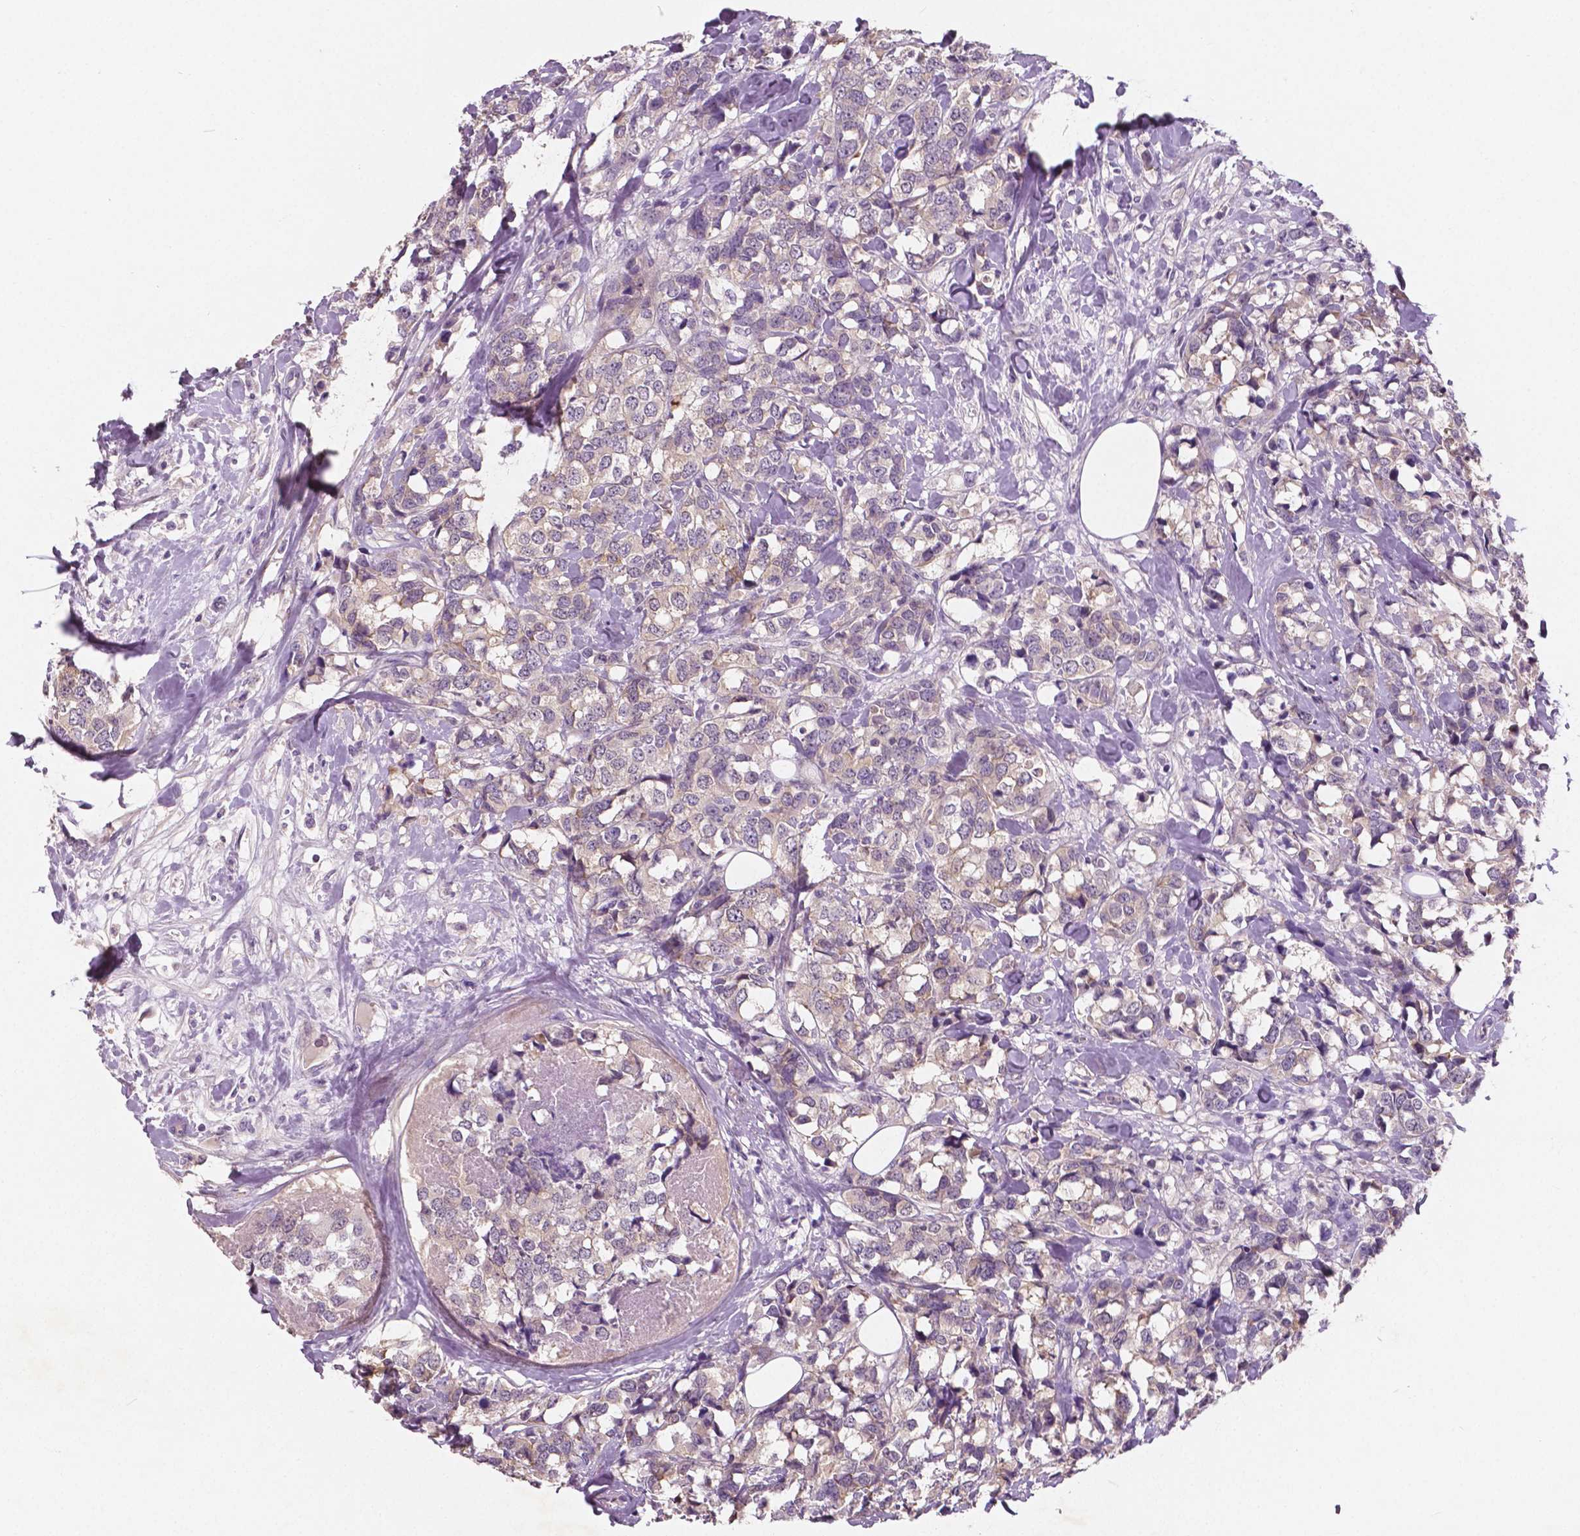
{"staining": {"intensity": "negative", "quantity": "none", "location": "none"}, "tissue": "breast cancer", "cell_type": "Tumor cells", "image_type": "cancer", "snomed": [{"axis": "morphology", "description": "Lobular carcinoma"}, {"axis": "topography", "description": "Breast"}], "caption": "A high-resolution histopathology image shows immunohistochemistry staining of lobular carcinoma (breast), which displays no significant staining in tumor cells.", "gene": "LSM14B", "patient": {"sex": "female", "age": 59}}